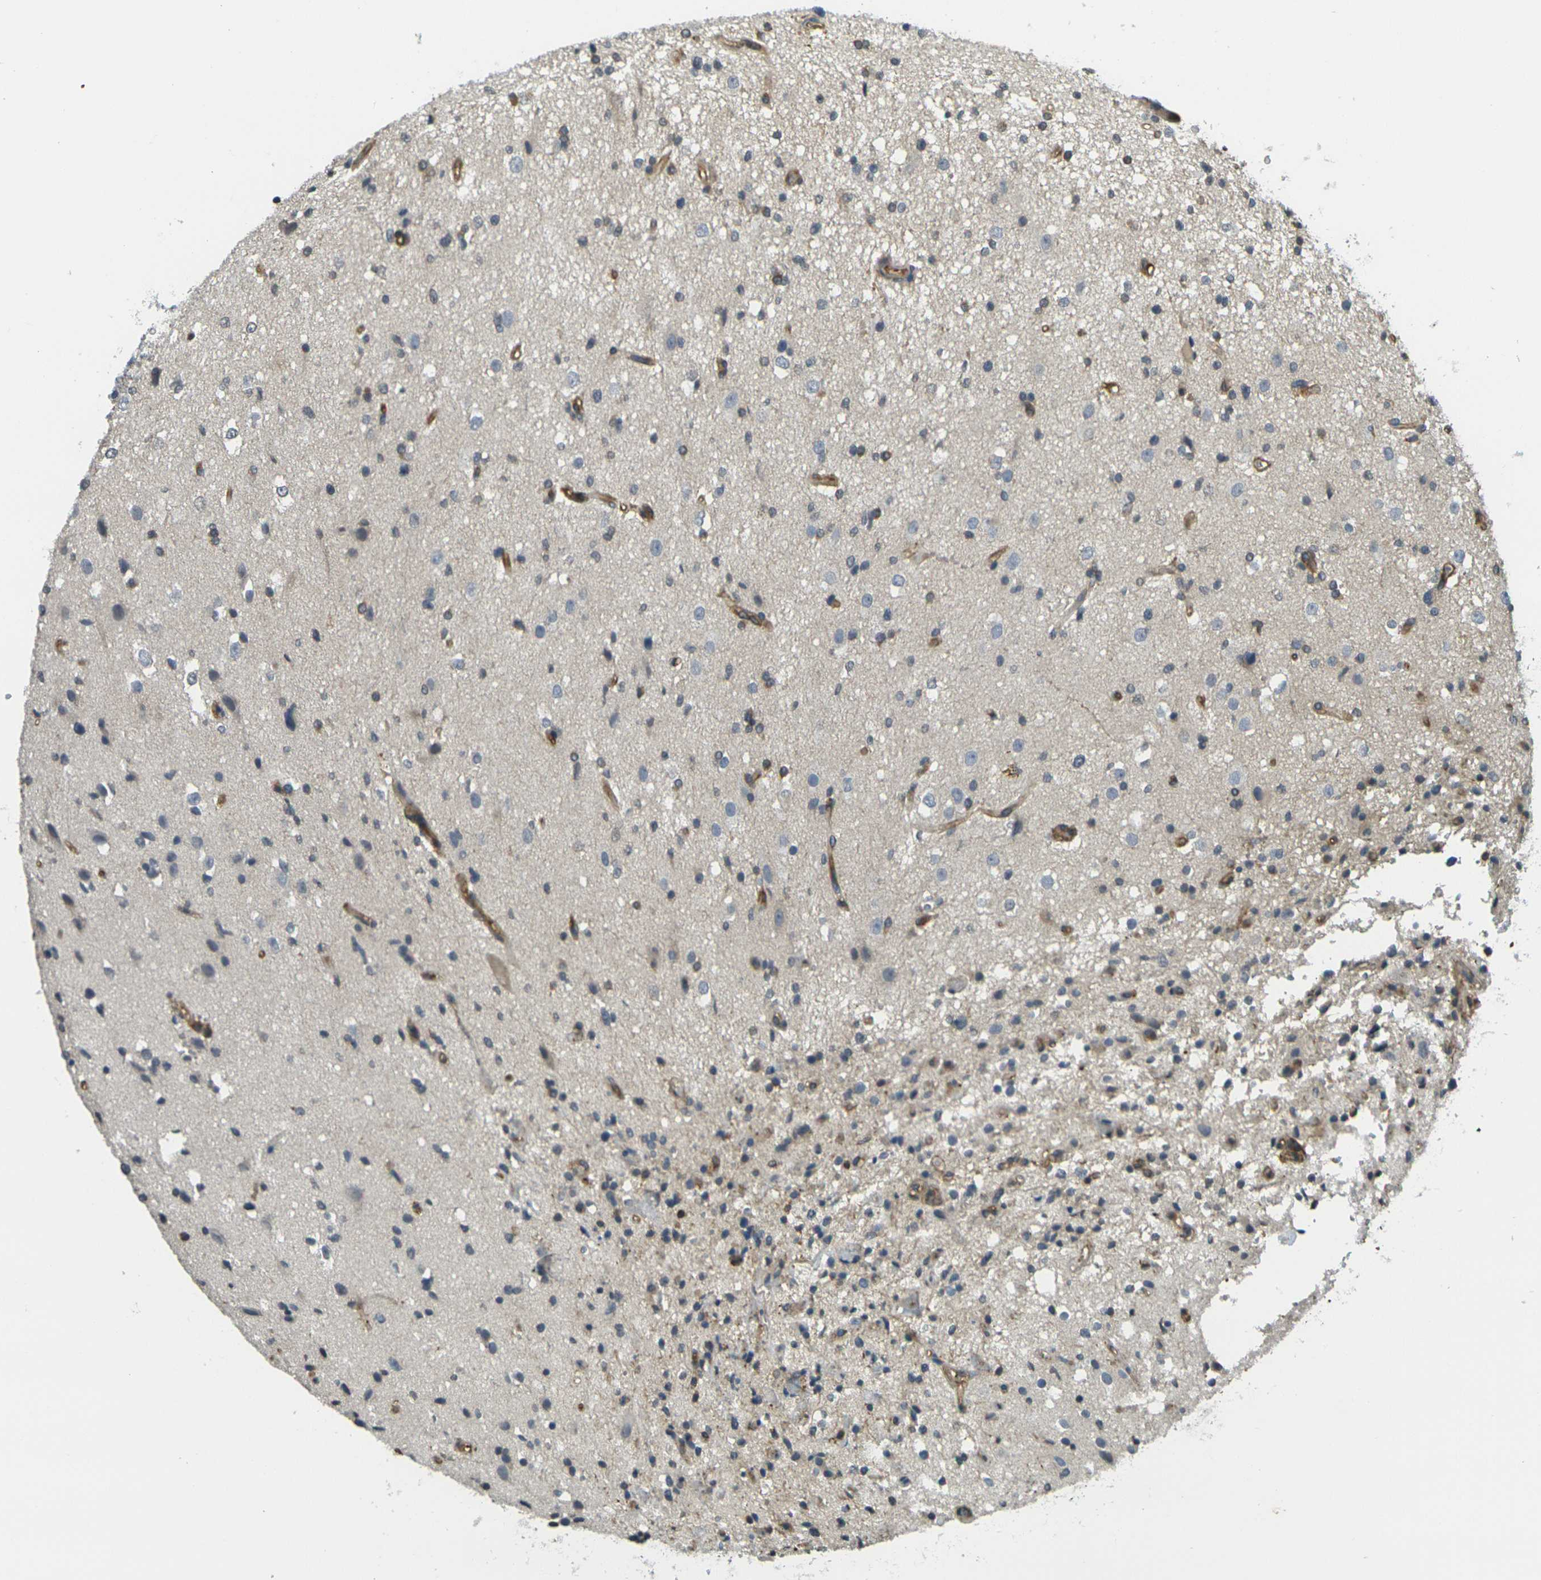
{"staining": {"intensity": "moderate", "quantity": "<25%", "location": "cytoplasmic/membranous"}, "tissue": "glioma", "cell_type": "Tumor cells", "image_type": "cancer", "snomed": [{"axis": "morphology", "description": "Glioma, malignant, High grade"}, {"axis": "topography", "description": "Brain"}], "caption": "Human glioma stained for a protein (brown) demonstrates moderate cytoplasmic/membranous positive positivity in about <25% of tumor cells.", "gene": "CAST", "patient": {"sex": "male", "age": 33}}